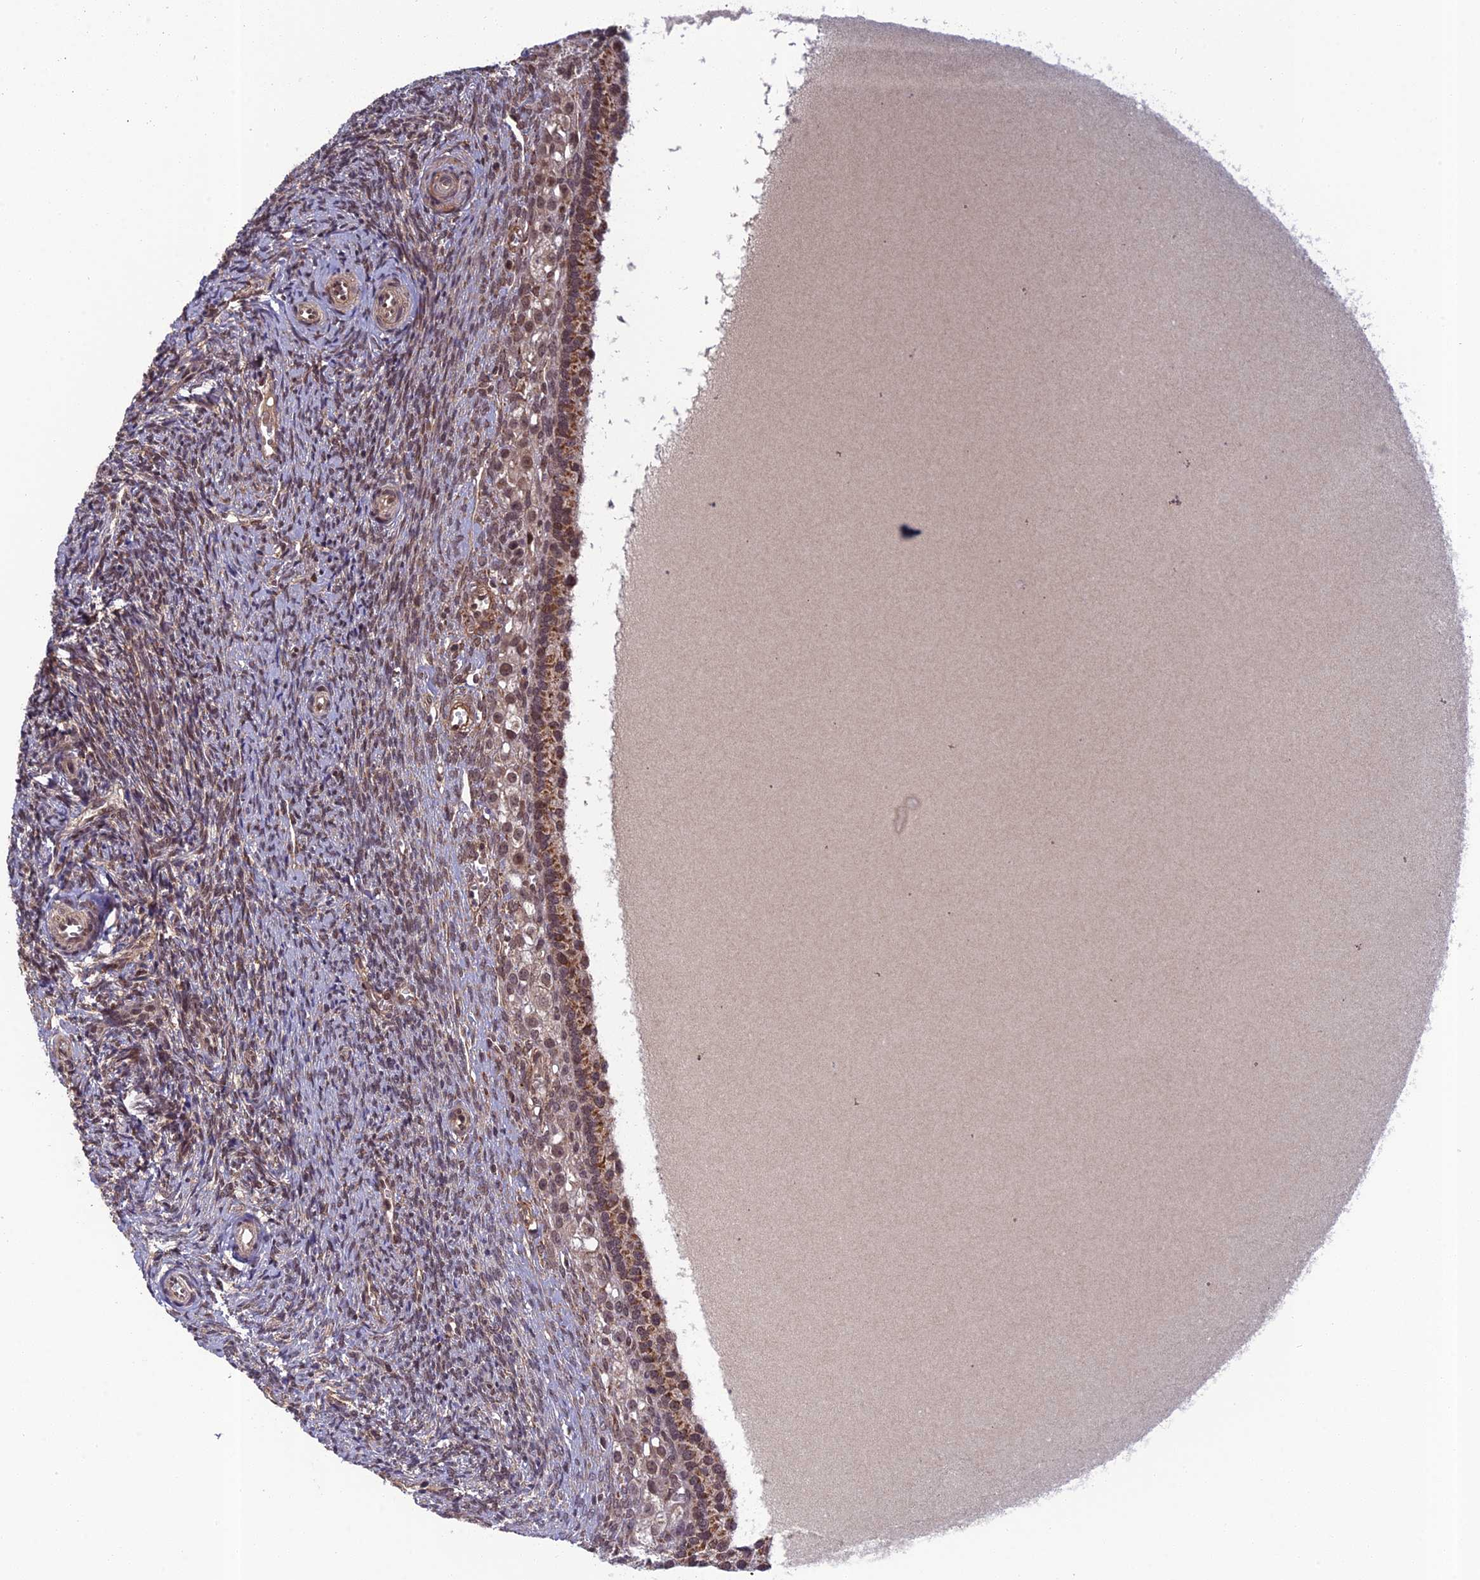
{"staining": {"intensity": "weak", "quantity": "25%-75%", "location": "cytoplasmic/membranous"}, "tissue": "ovary", "cell_type": "Ovarian stroma cells", "image_type": "normal", "snomed": [{"axis": "morphology", "description": "Normal tissue, NOS"}, {"axis": "topography", "description": "Ovary"}], "caption": "Immunohistochemistry histopathology image of benign ovary stained for a protein (brown), which displays low levels of weak cytoplasmic/membranous expression in about 25%-75% of ovarian stroma cells.", "gene": "REXO1", "patient": {"sex": "female", "age": 41}}